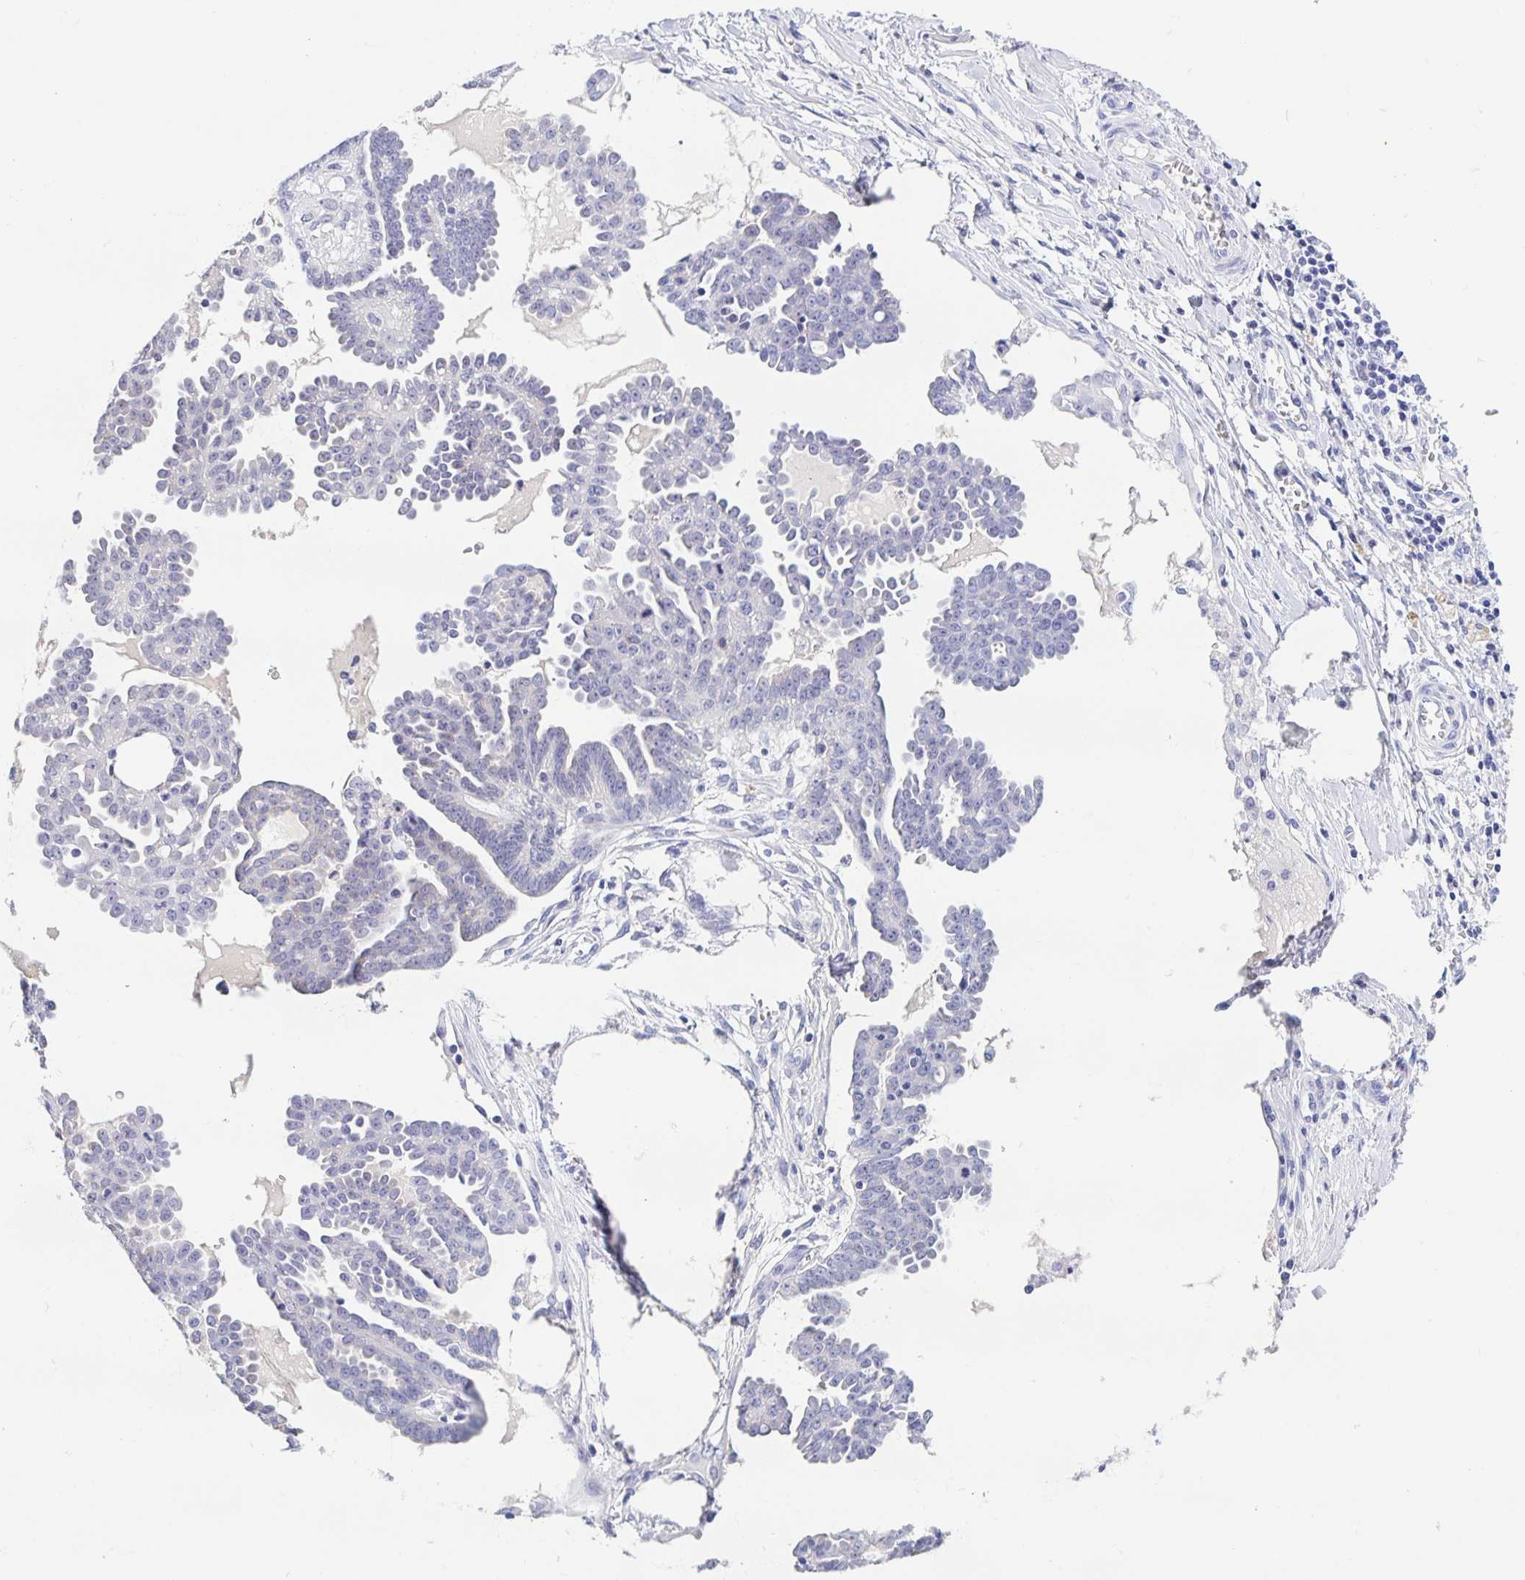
{"staining": {"intensity": "negative", "quantity": "none", "location": "none"}, "tissue": "ovarian cancer", "cell_type": "Tumor cells", "image_type": "cancer", "snomed": [{"axis": "morphology", "description": "Cystadenocarcinoma, serous, NOS"}, {"axis": "topography", "description": "Ovary"}], "caption": "The immunohistochemistry (IHC) photomicrograph has no significant staining in tumor cells of ovarian cancer tissue.", "gene": "DMBT1", "patient": {"sex": "female", "age": 71}}